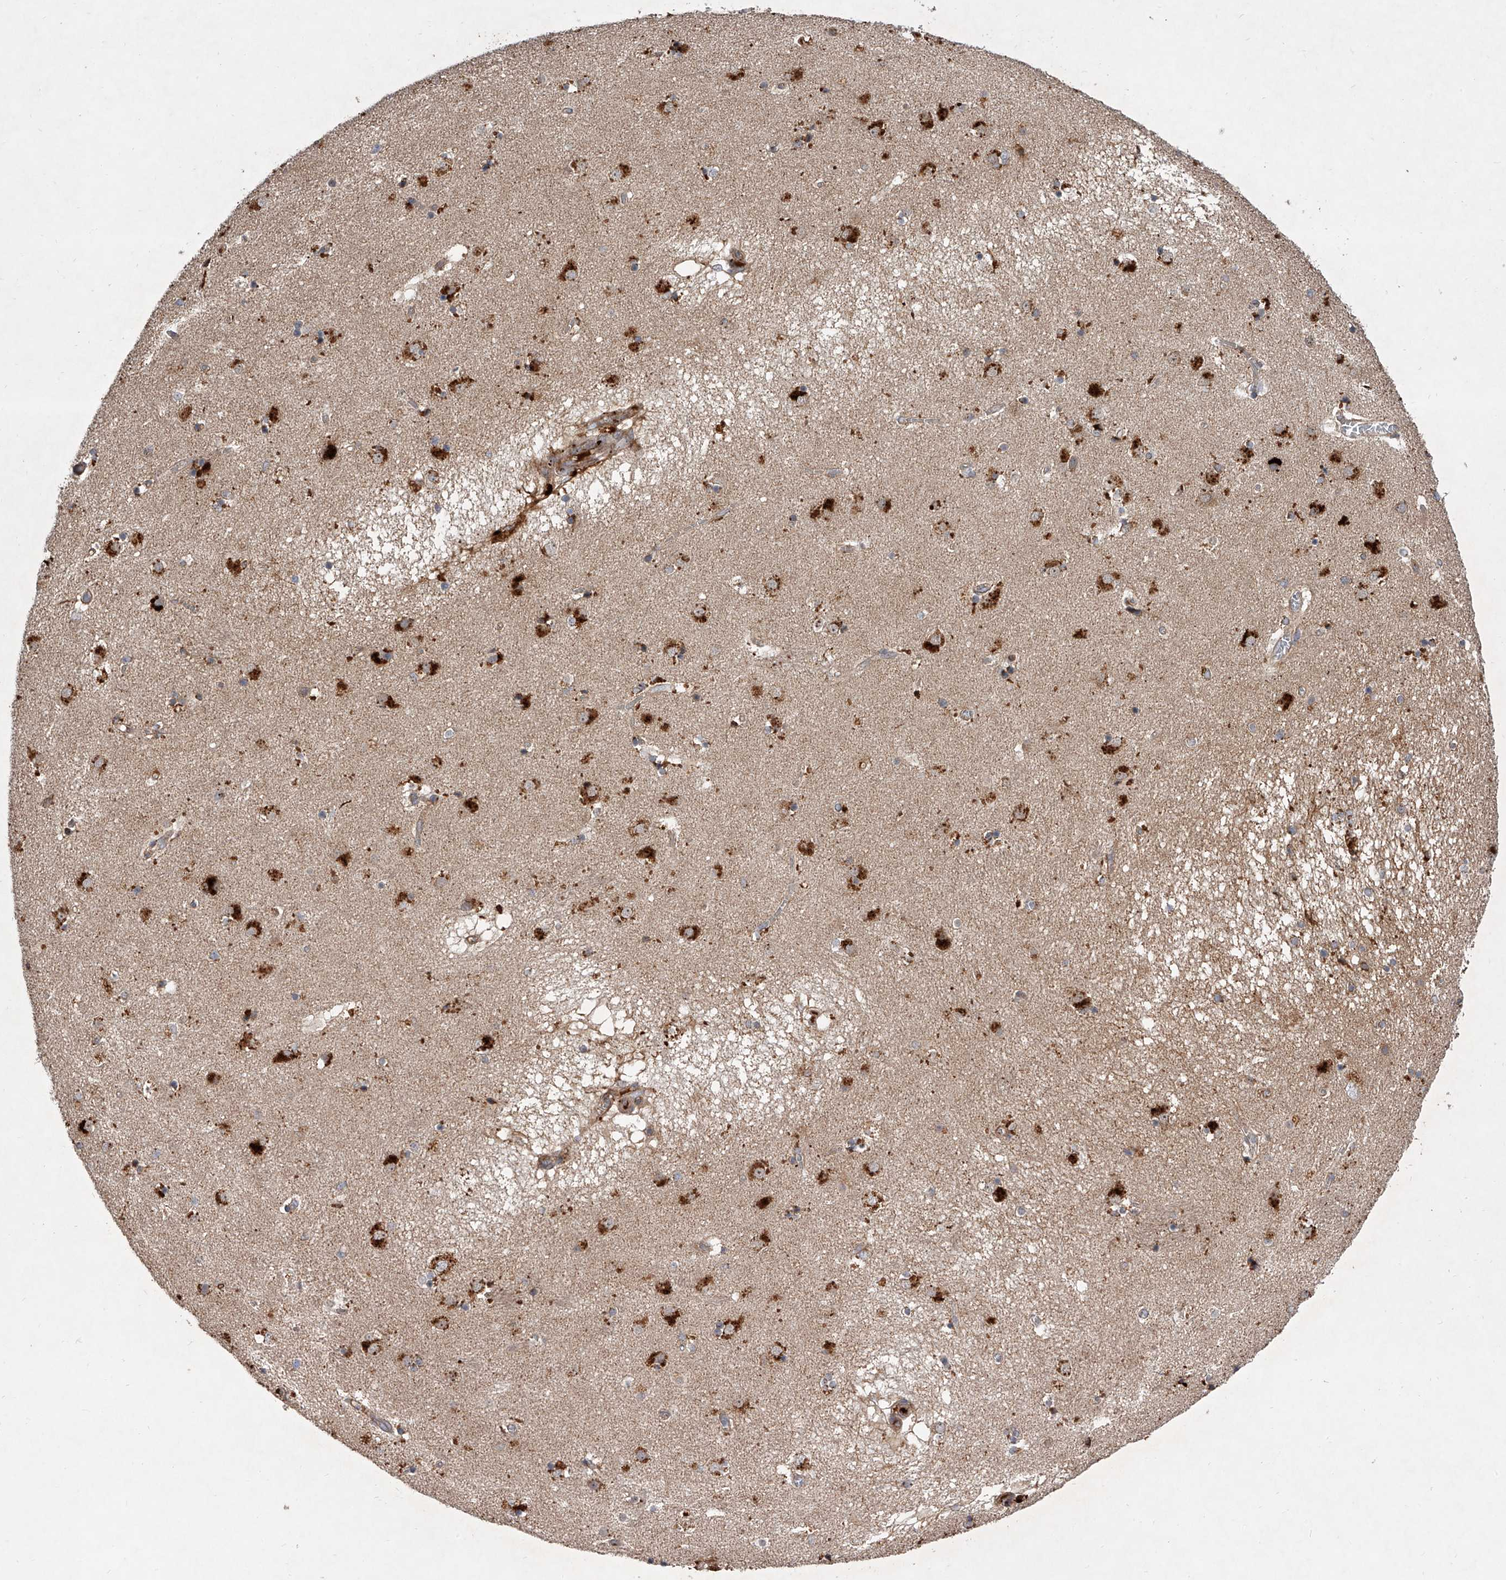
{"staining": {"intensity": "moderate", "quantity": "25%-75%", "location": "cytoplasmic/membranous"}, "tissue": "caudate", "cell_type": "Glial cells", "image_type": "normal", "snomed": [{"axis": "morphology", "description": "Normal tissue, NOS"}, {"axis": "topography", "description": "Lateral ventricle wall"}], "caption": "IHC photomicrograph of benign human caudate stained for a protein (brown), which shows medium levels of moderate cytoplasmic/membranous positivity in approximately 25%-75% of glial cells.", "gene": "USP47", "patient": {"sex": "male", "age": 70}}